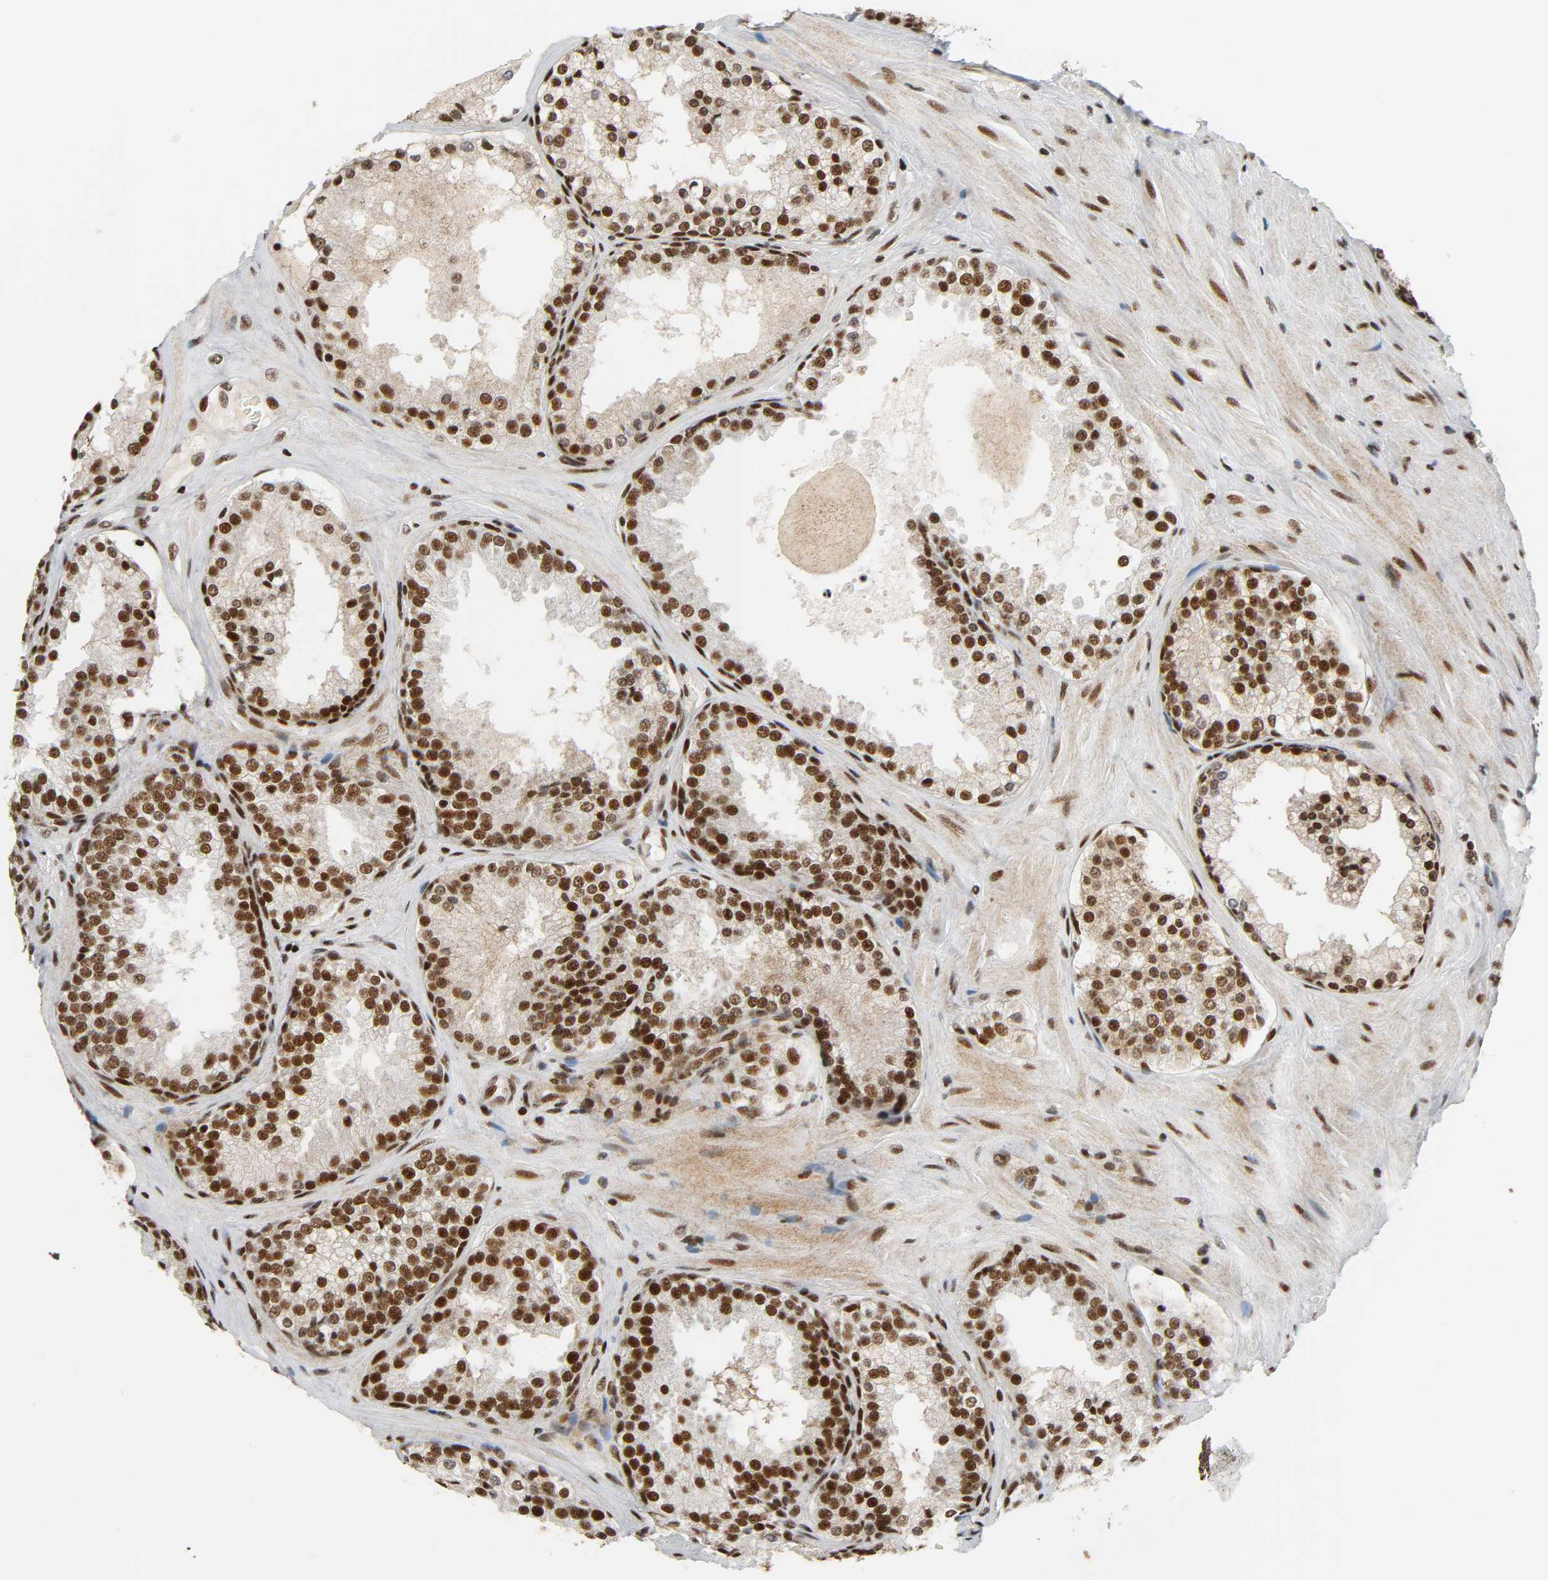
{"staining": {"intensity": "strong", "quantity": ">75%", "location": "nuclear"}, "tissue": "prostate cancer", "cell_type": "Tumor cells", "image_type": "cancer", "snomed": [{"axis": "morphology", "description": "Adenocarcinoma, High grade"}, {"axis": "topography", "description": "Prostate"}], "caption": "The immunohistochemical stain highlights strong nuclear staining in tumor cells of high-grade adenocarcinoma (prostate) tissue.", "gene": "CDK9", "patient": {"sex": "male", "age": 70}}